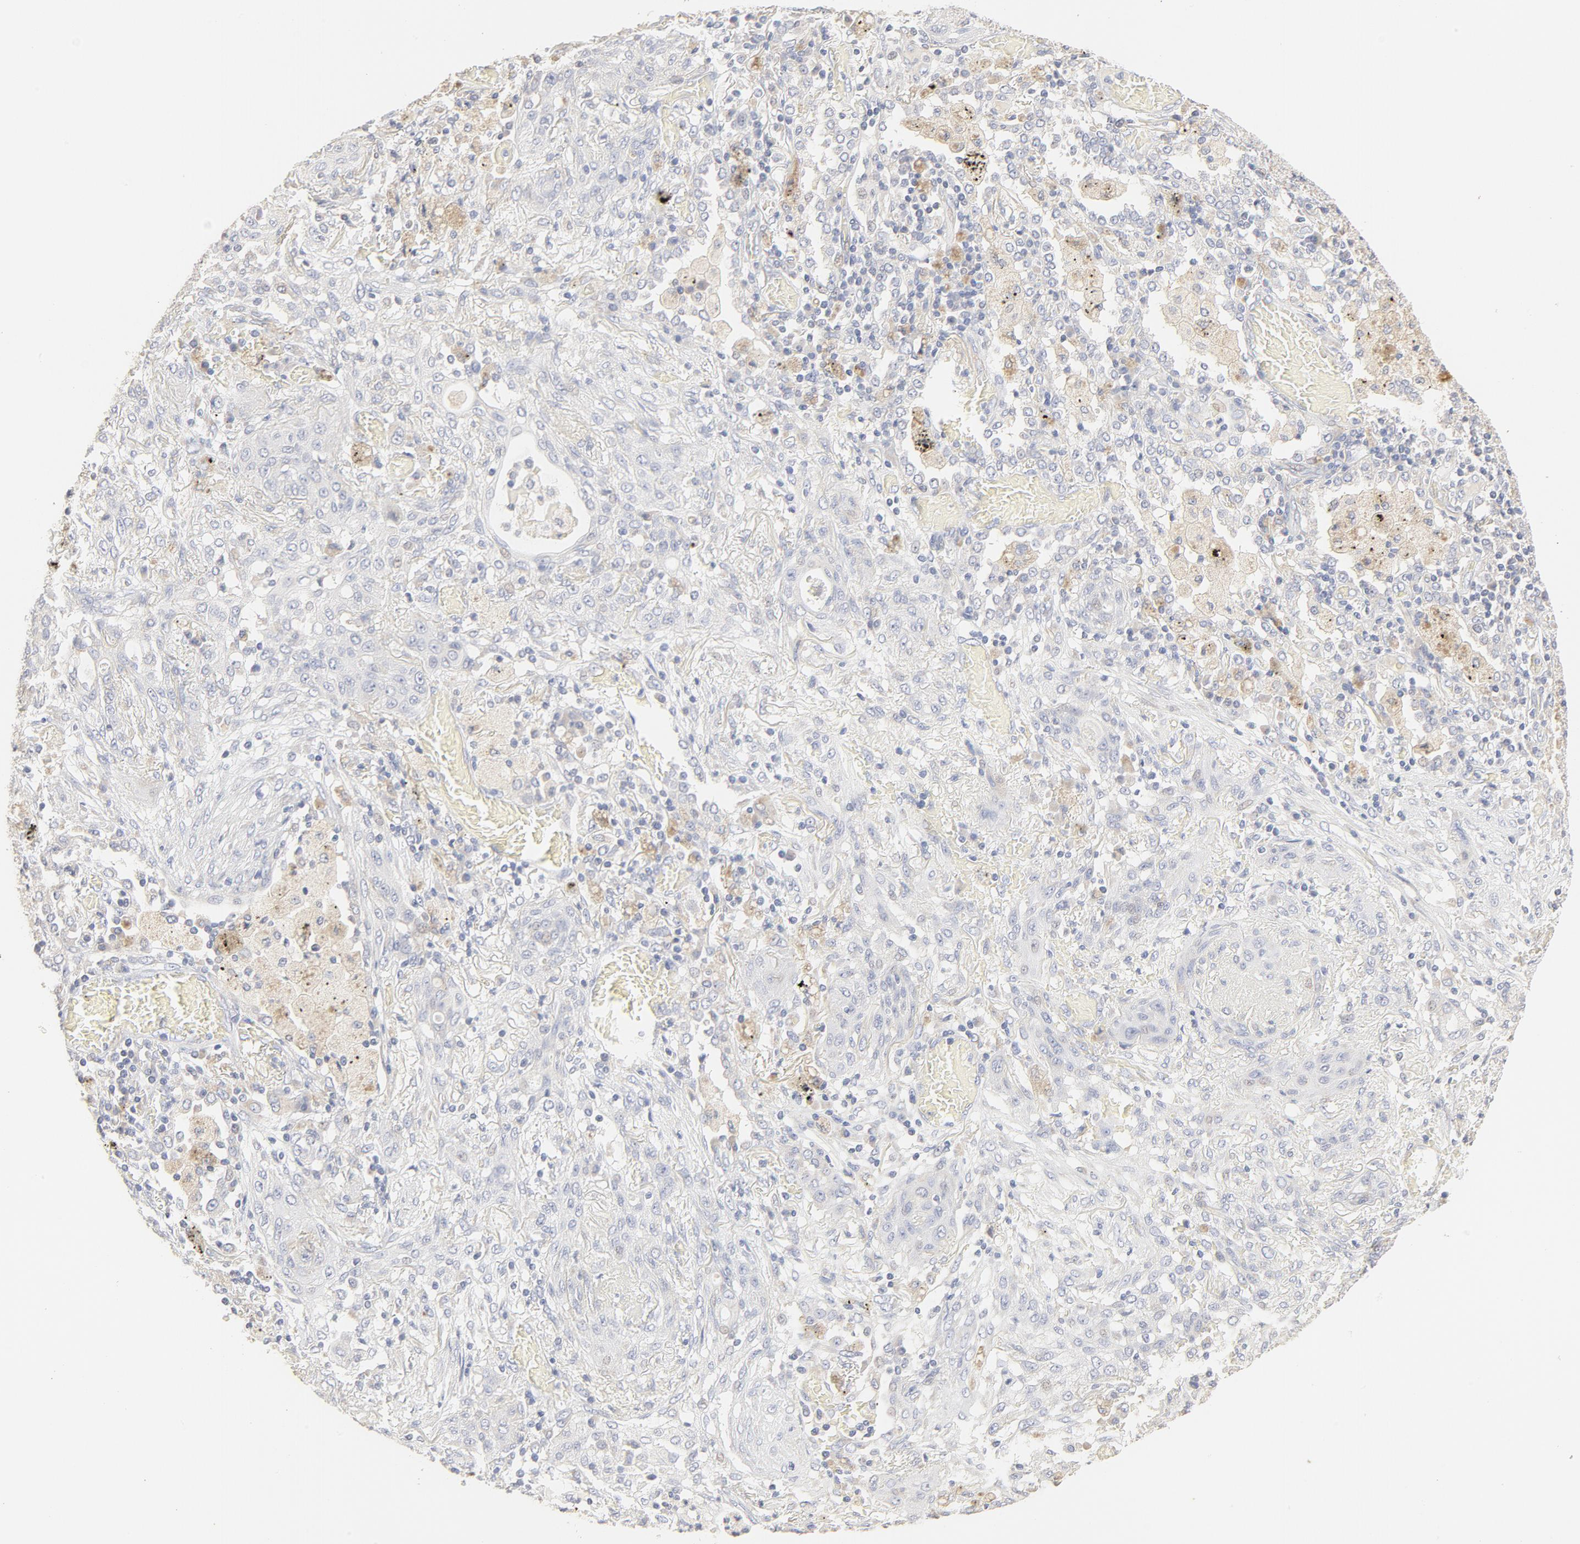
{"staining": {"intensity": "negative", "quantity": "none", "location": "none"}, "tissue": "lung cancer", "cell_type": "Tumor cells", "image_type": "cancer", "snomed": [{"axis": "morphology", "description": "Squamous cell carcinoma, NOS"}, {"axis": "topography", "description": "Lung"}], "caption": "Immunohistochemical staining of human squamous cell carcinoma (lung) reveals no significant positivity in tumor cells.", "gene": "FCGBP", "patient": {"sex": "female", "age": 47}}